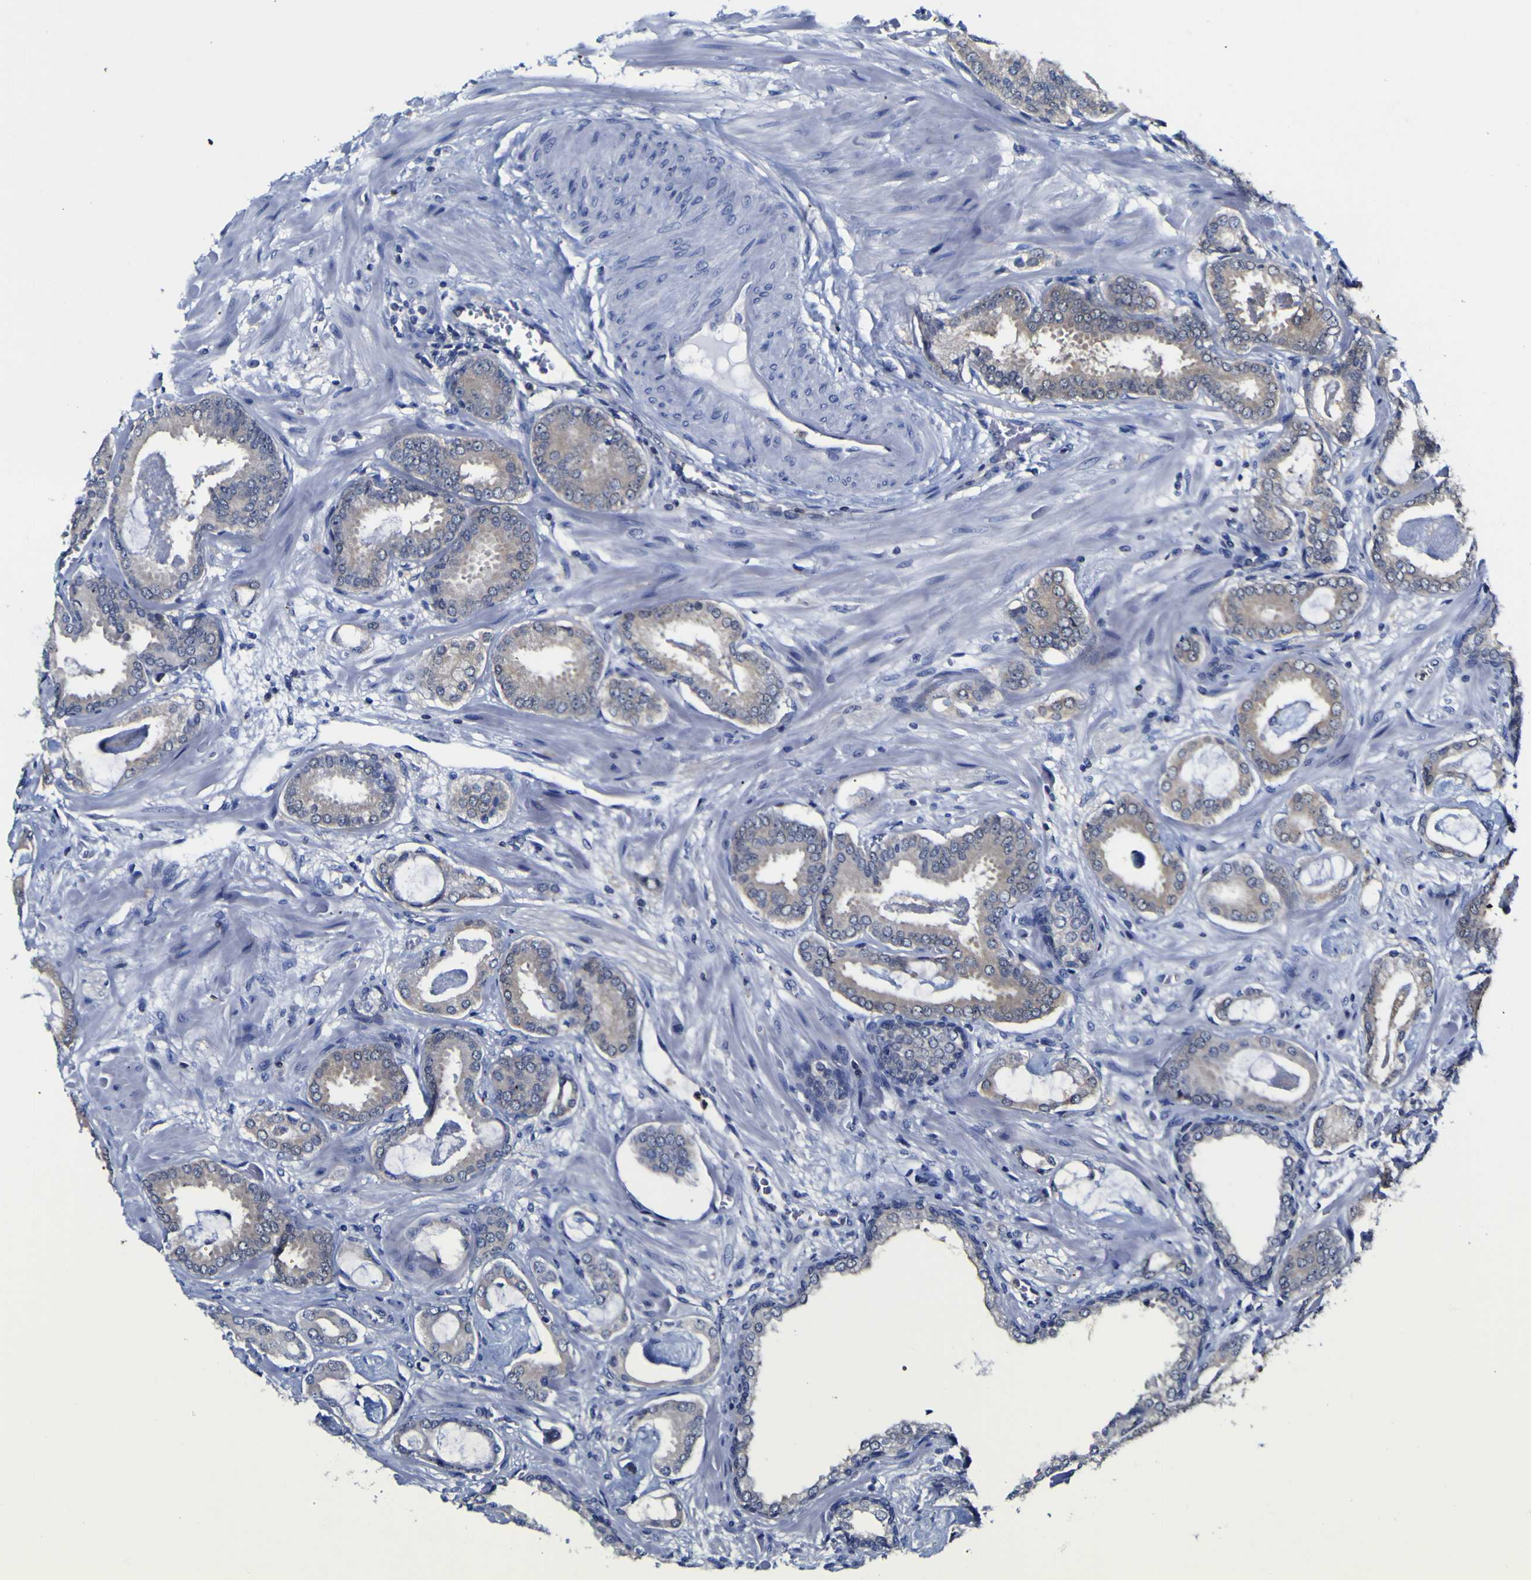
{"staining": {"intensity": "weak", "quantity": "25%-75%", "location": "cytoplasmic/membranous"}, "tissue": "prostate cancer", "cell_type": "Tumor cells", "image_type": "cancer", "snomed": [{"axis": "morphology", "description": "Adenocarcinoma, Low grade"}, {"axis": "topography", "description": "Prostate"}], "caption": "Prostate cancer (low-grade adenocarcinoma) stained with a brown dye shows weak cytoplasmic/membranous positive staining in about 25%-75% of tumor cells.", "gene": "CASP6", "patient": {"sex": "male", "age": 53}}